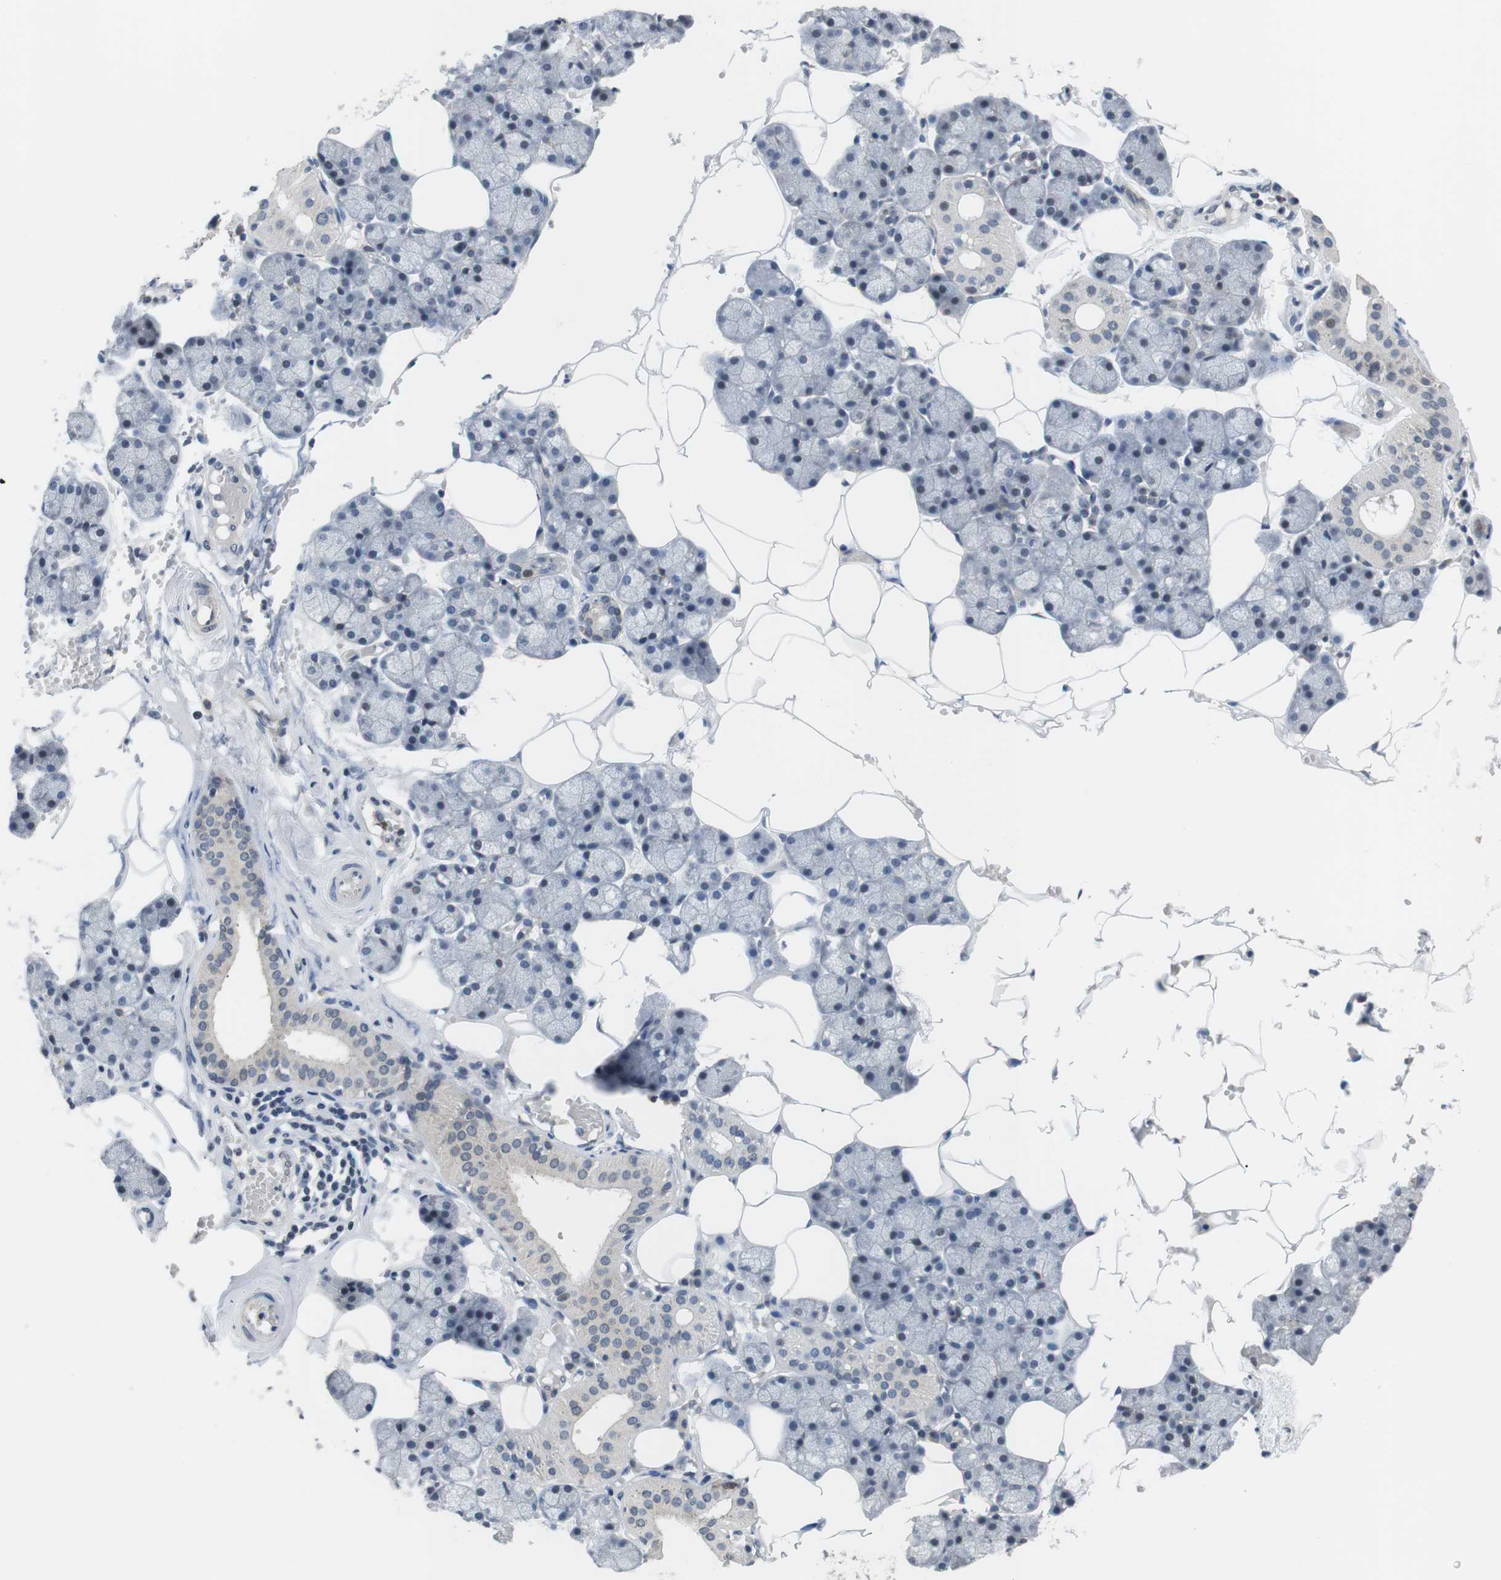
{"staining": {"intensity": "moderate", "quantity": "<25%", "location": "cytoplasmic/membranous,nuclear"}, "tissue": "salivary gland", "cell_type": "Glandular cells", "image_type": "normal", "snomed": [{"axis": "morphology", "description": "Normal tissue, NOS"}, {"axis": "topography", "description": "Salivary gland"}], "caption": "The micrograph exhibits a brown stain indicating the presence of a protein in the cytoplasmic/membranous,nuclear of glandular cells in salivary gland.", "gene": "NECTIN1", "patient": {"sex": "male", "age": 62}}